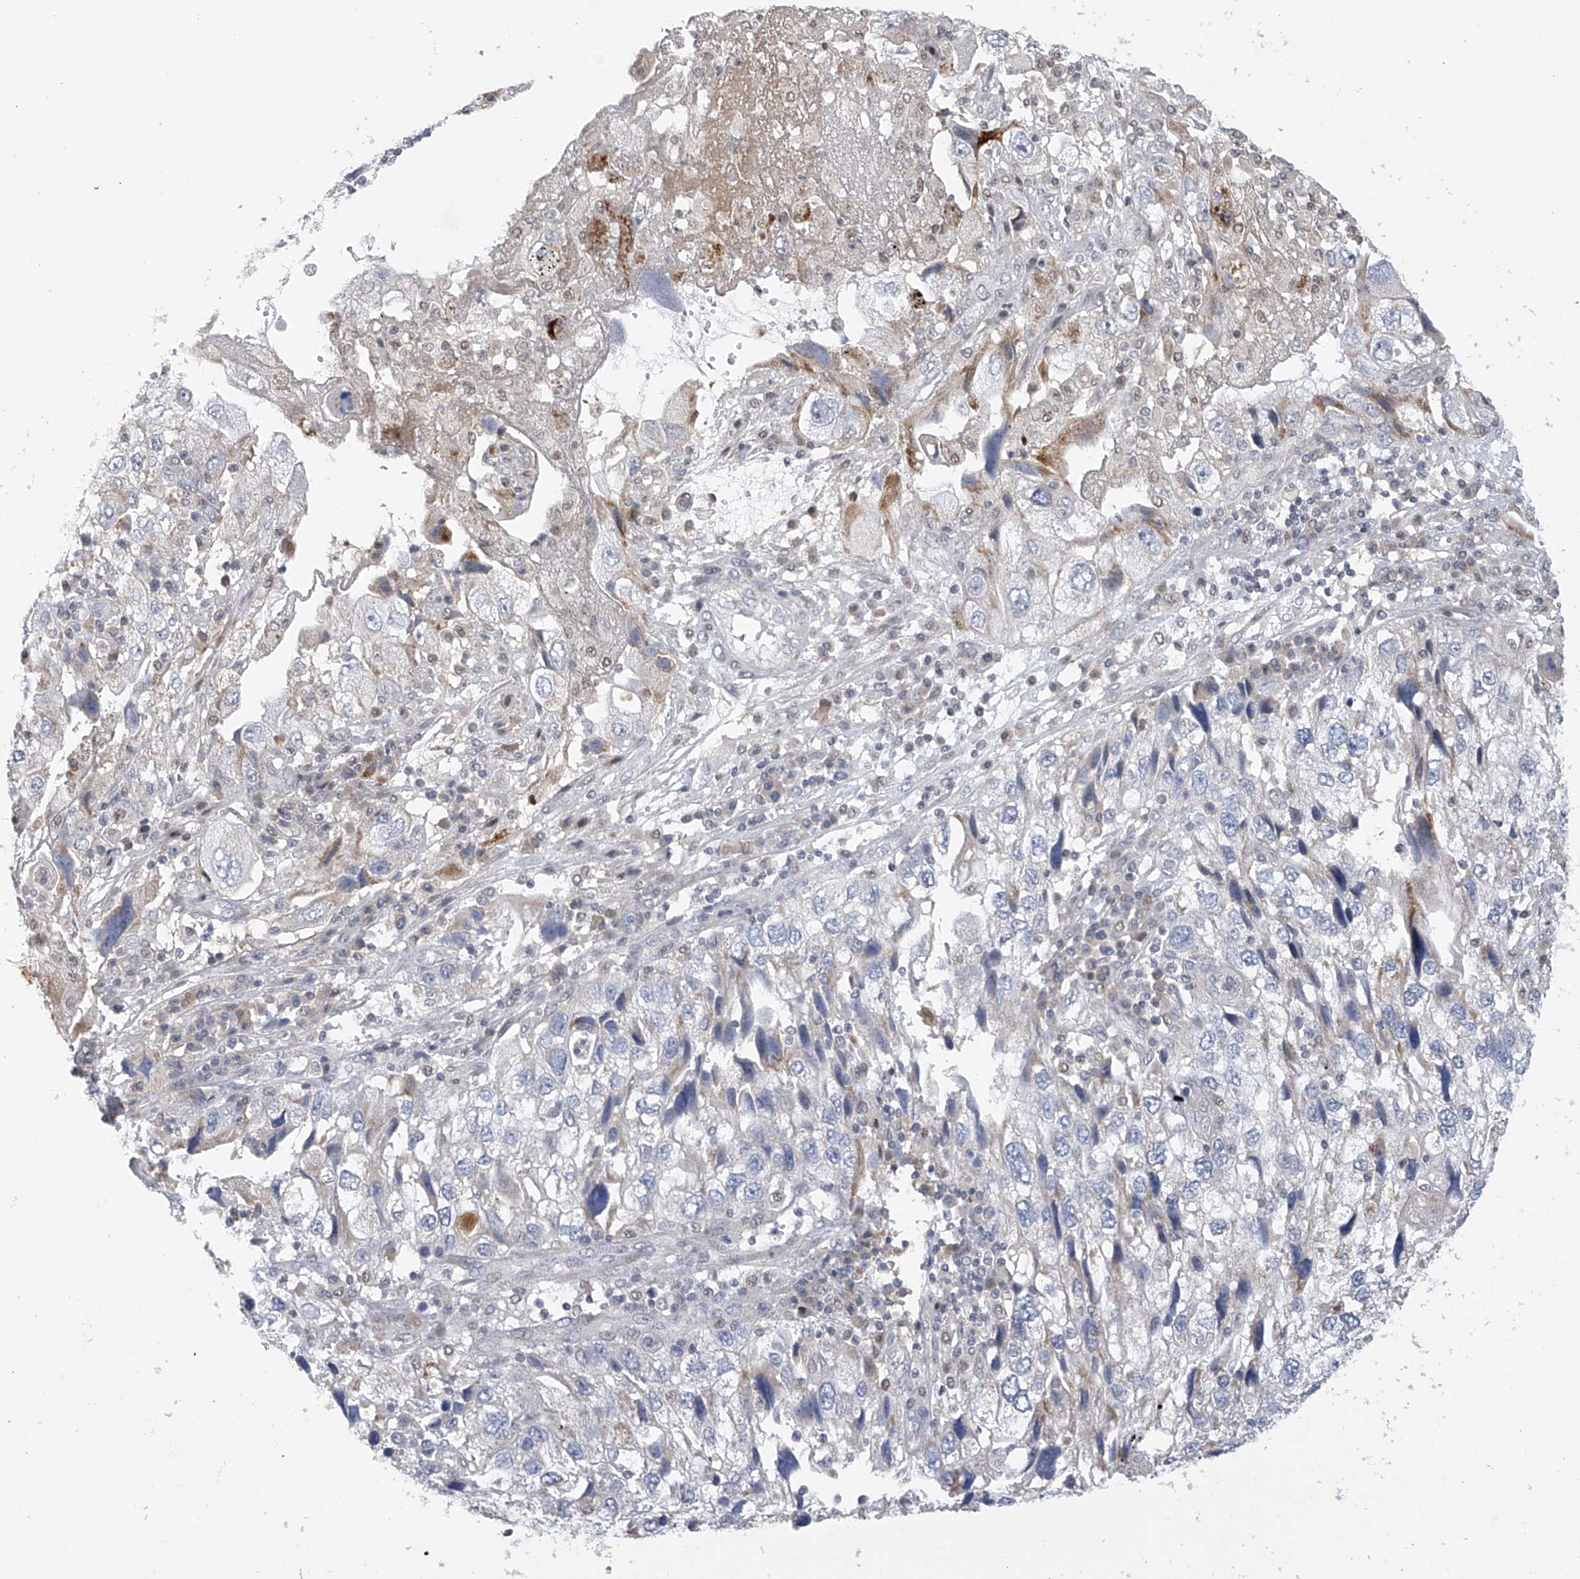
{"staining": {"intensity": "negative", "quantity": "none", "location": "none"}, "tissue": "endometrial cancer", "cell_type": "Tumor cells", "image_type": "cancer", "snomed": [{"axis": "morphology", "description": "Adenocarcinoma, NOS"}, {"axis": "topography", "description": "Endometrium"}], "caption": "A histopathology image of endometrial cancer (adenocarcinoma) stained for a protein shows no brown staining in tumor cells.", "gene": "SLCO4A1", "patient": {"sex": "female", "age": 49}}